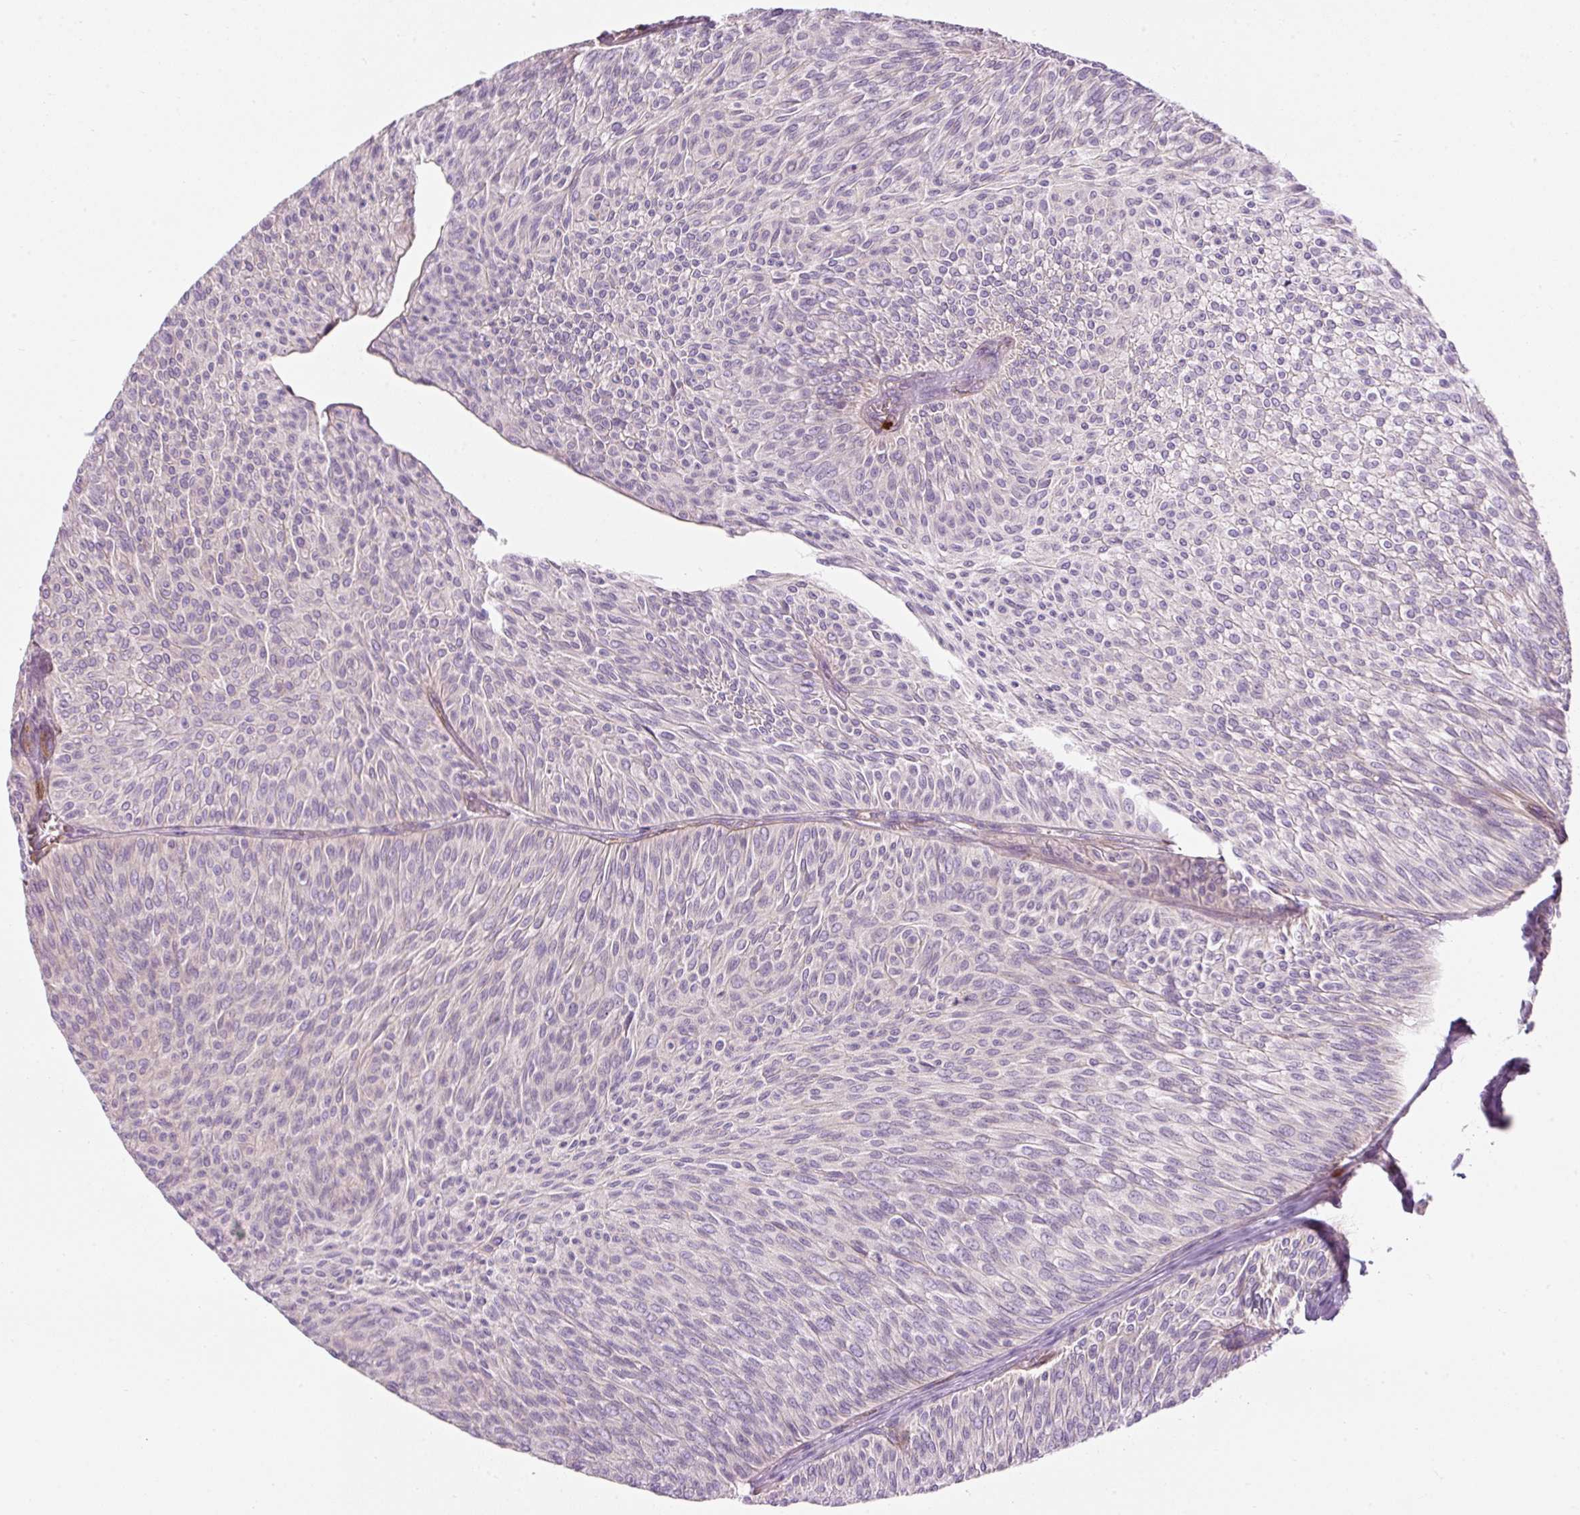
{"staining": {"intensity": "negative", "quantity": "none", "location": "none"}, "tissue": "urothelial cancer", "cell_type": "Tumor cells", "image_type": "cancer", "snomed": [{"axis": "morphology", "description": "Urothelial carcinoma, Low grade"}, {"axis": "topography", "description": "Urinary bladder"}], "caption": "DAB immunohistochemical staining of human urothelial cancer demonstrates no significant staining in tumor cells.", "gene": "MAP3K3", "patient": {"sex": "male", "age": 91}}